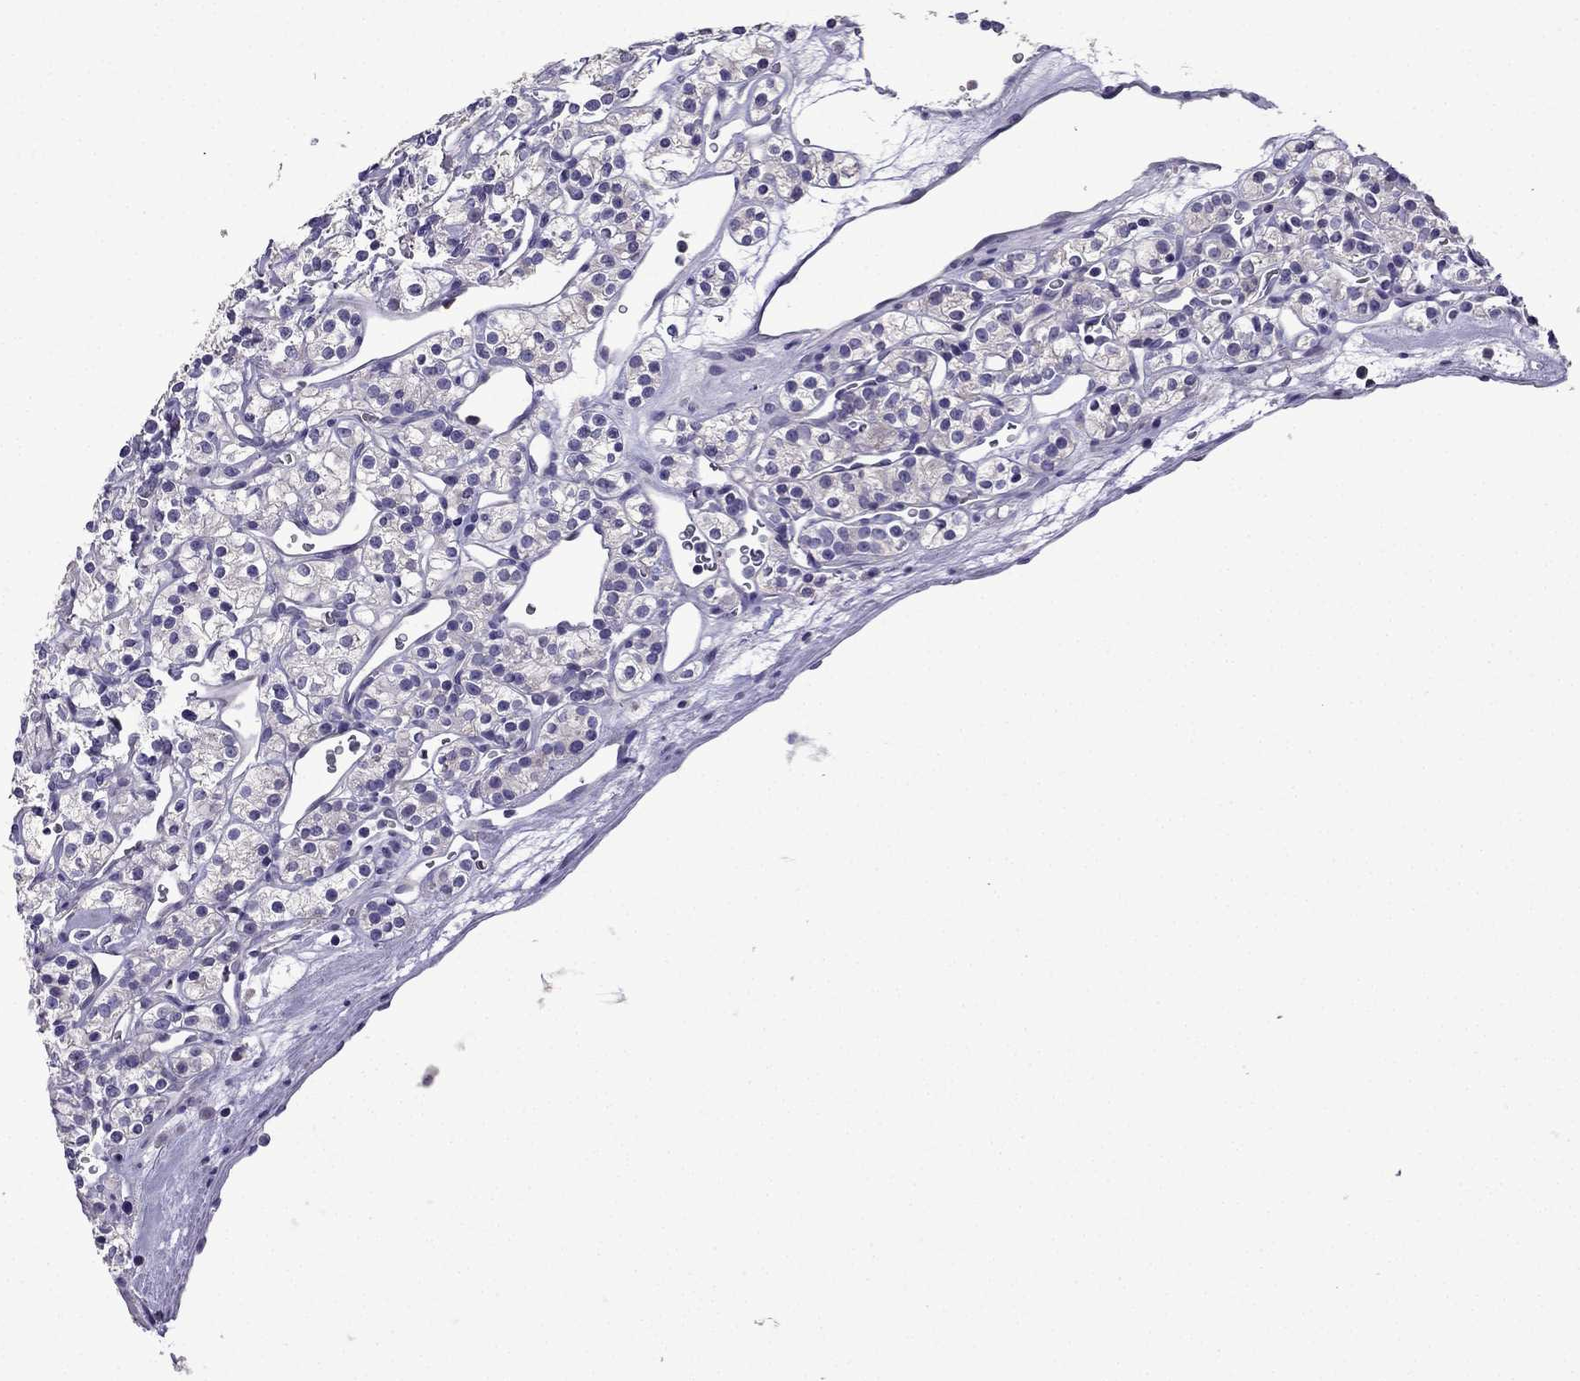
{"staining": {"intensity": "negative", "quantity": "none", "location": "none"}, "tissue": "renal cancer", "cell_type": "Tumor cells", "image_type": "cancer", "snomed": [{"axis": "morphology", "description": "Adenocarcinoma, NOS"}, {"axis": "topography", "description": "Kidney"}], "caption": "Tumor cells are negative for protein expression in human renal cancer (adenocarcinoma). Nuclei are stained in blue.", "gene": "TTN", "patient": {"sex": "male", "age": 77}}